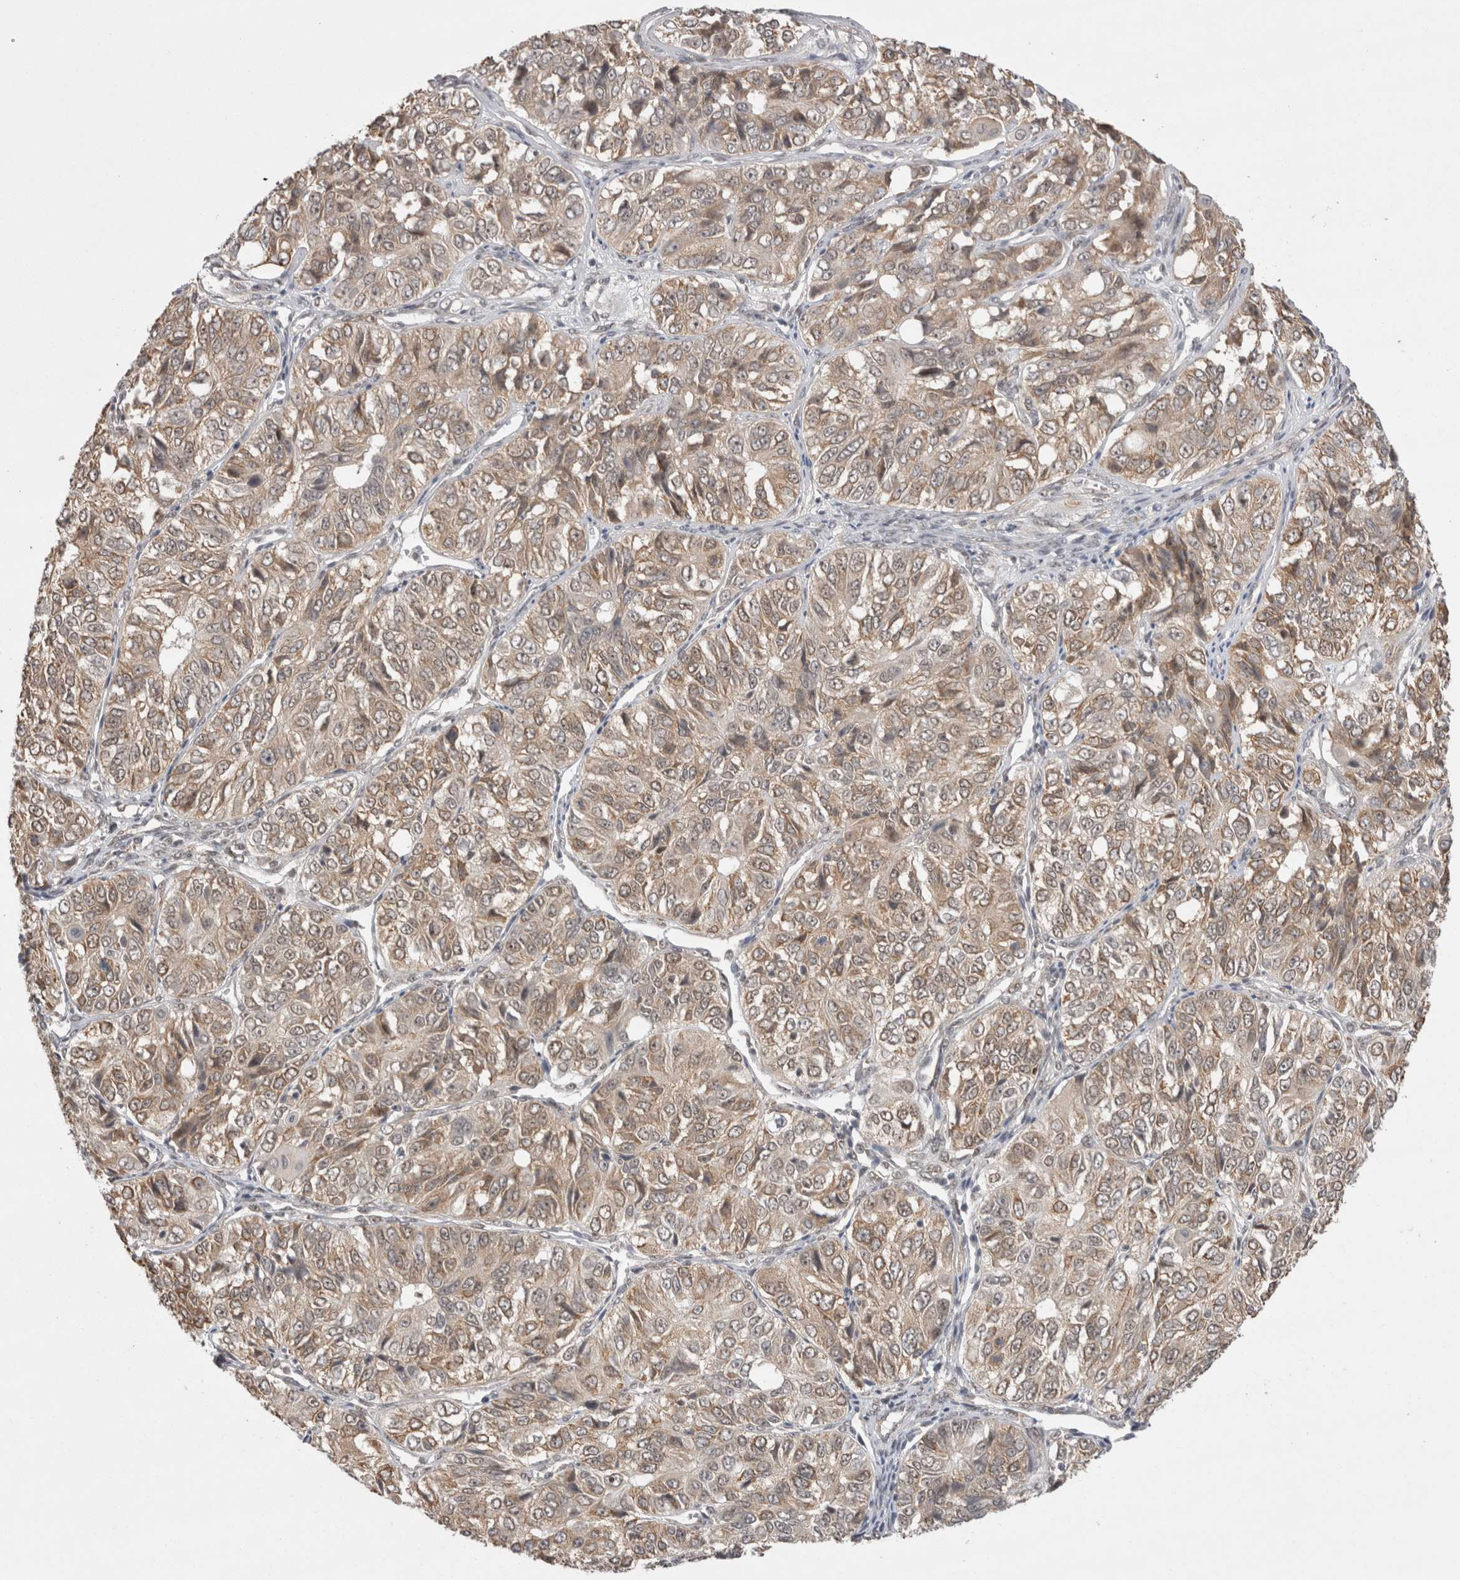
{"staining": {"intensity": "weak", "quantity": ">75%", "location": "cytoplasmic/membranous,nuclear"}, "tissue": "ovarian cancer", "cell_type": "Tumor cells", "image_type": "cancer", "snomed": [{"axis": "morphology", "description": "Carcinoma, endometroid"}, {"axis": "topography", "description": "Ovary"}], "caption": "Ovarian endometroid carcinoma tissue reveals weak cytoplasmic/membranous and nuclear expression in approximately >75% of tumor cells, visualized by immunohistochemistry.", "gene": "EXOSC4", "patient": {"sex": "female", "age": 51}}